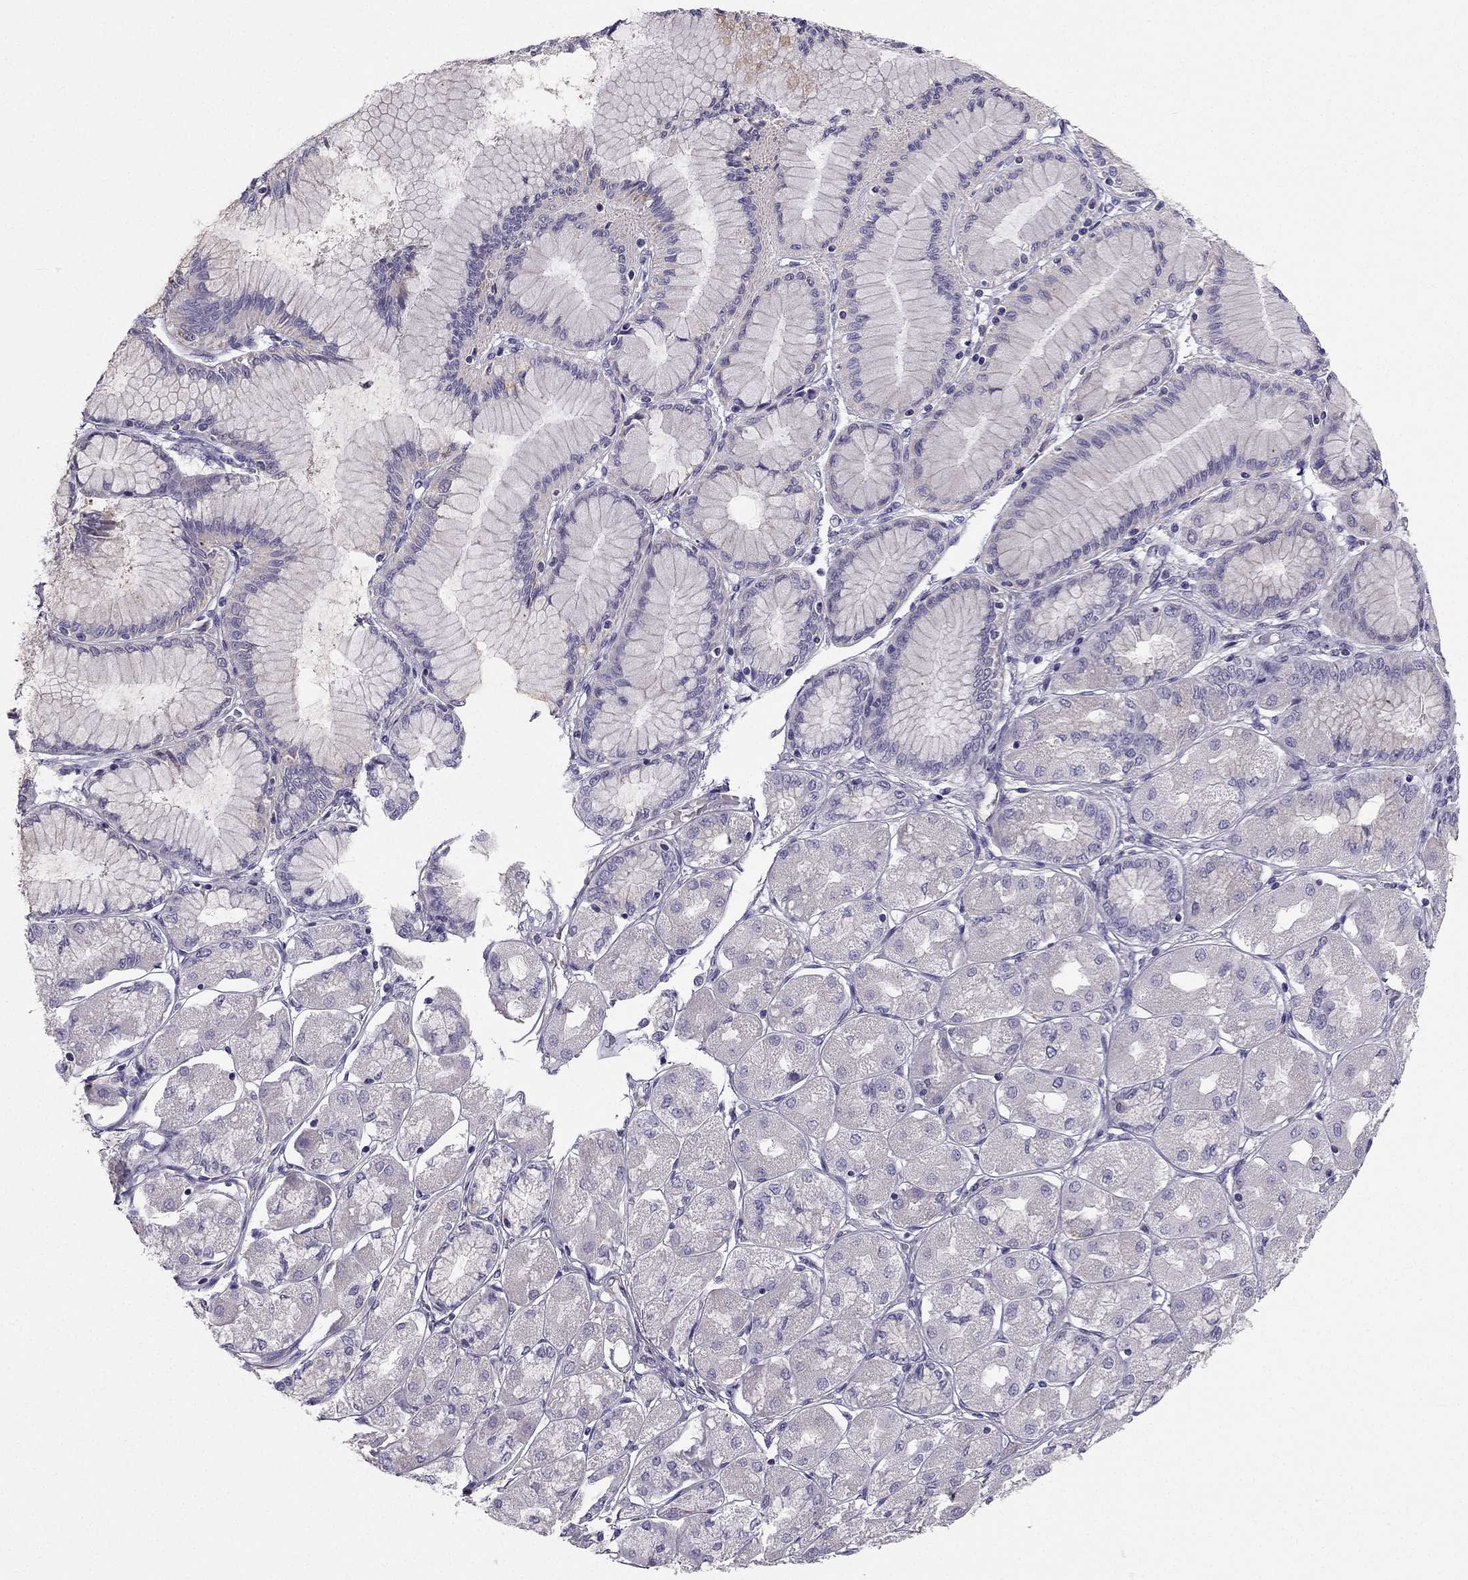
{"staining": {"intensity": "negative", "quantity": "none", "location": "none"}, "tissue": "stomach cancer", "cell_type": "Tumor cells", "image_type": "cancer", "snomed": [{"axis": "morphology", "description": "Normal tissue, NOS"}, {"axis": "morphology", "description": "Adenocarcinoma, NOS"}, {"axis": "morphology", "description": "Adenocarcinoma, High grade"}, {"axis": "topography", "description": "Stomach, upper"}, {"axis": "topography", "description": "Stomach"}], "caption": "Immunohistochemical staining of human stomach adenocarcinoma (high-grade) exhibits no significant positivity in tumor cells.", "gene": "SYT5", "patient": {"sex": "female", "age": 65}}